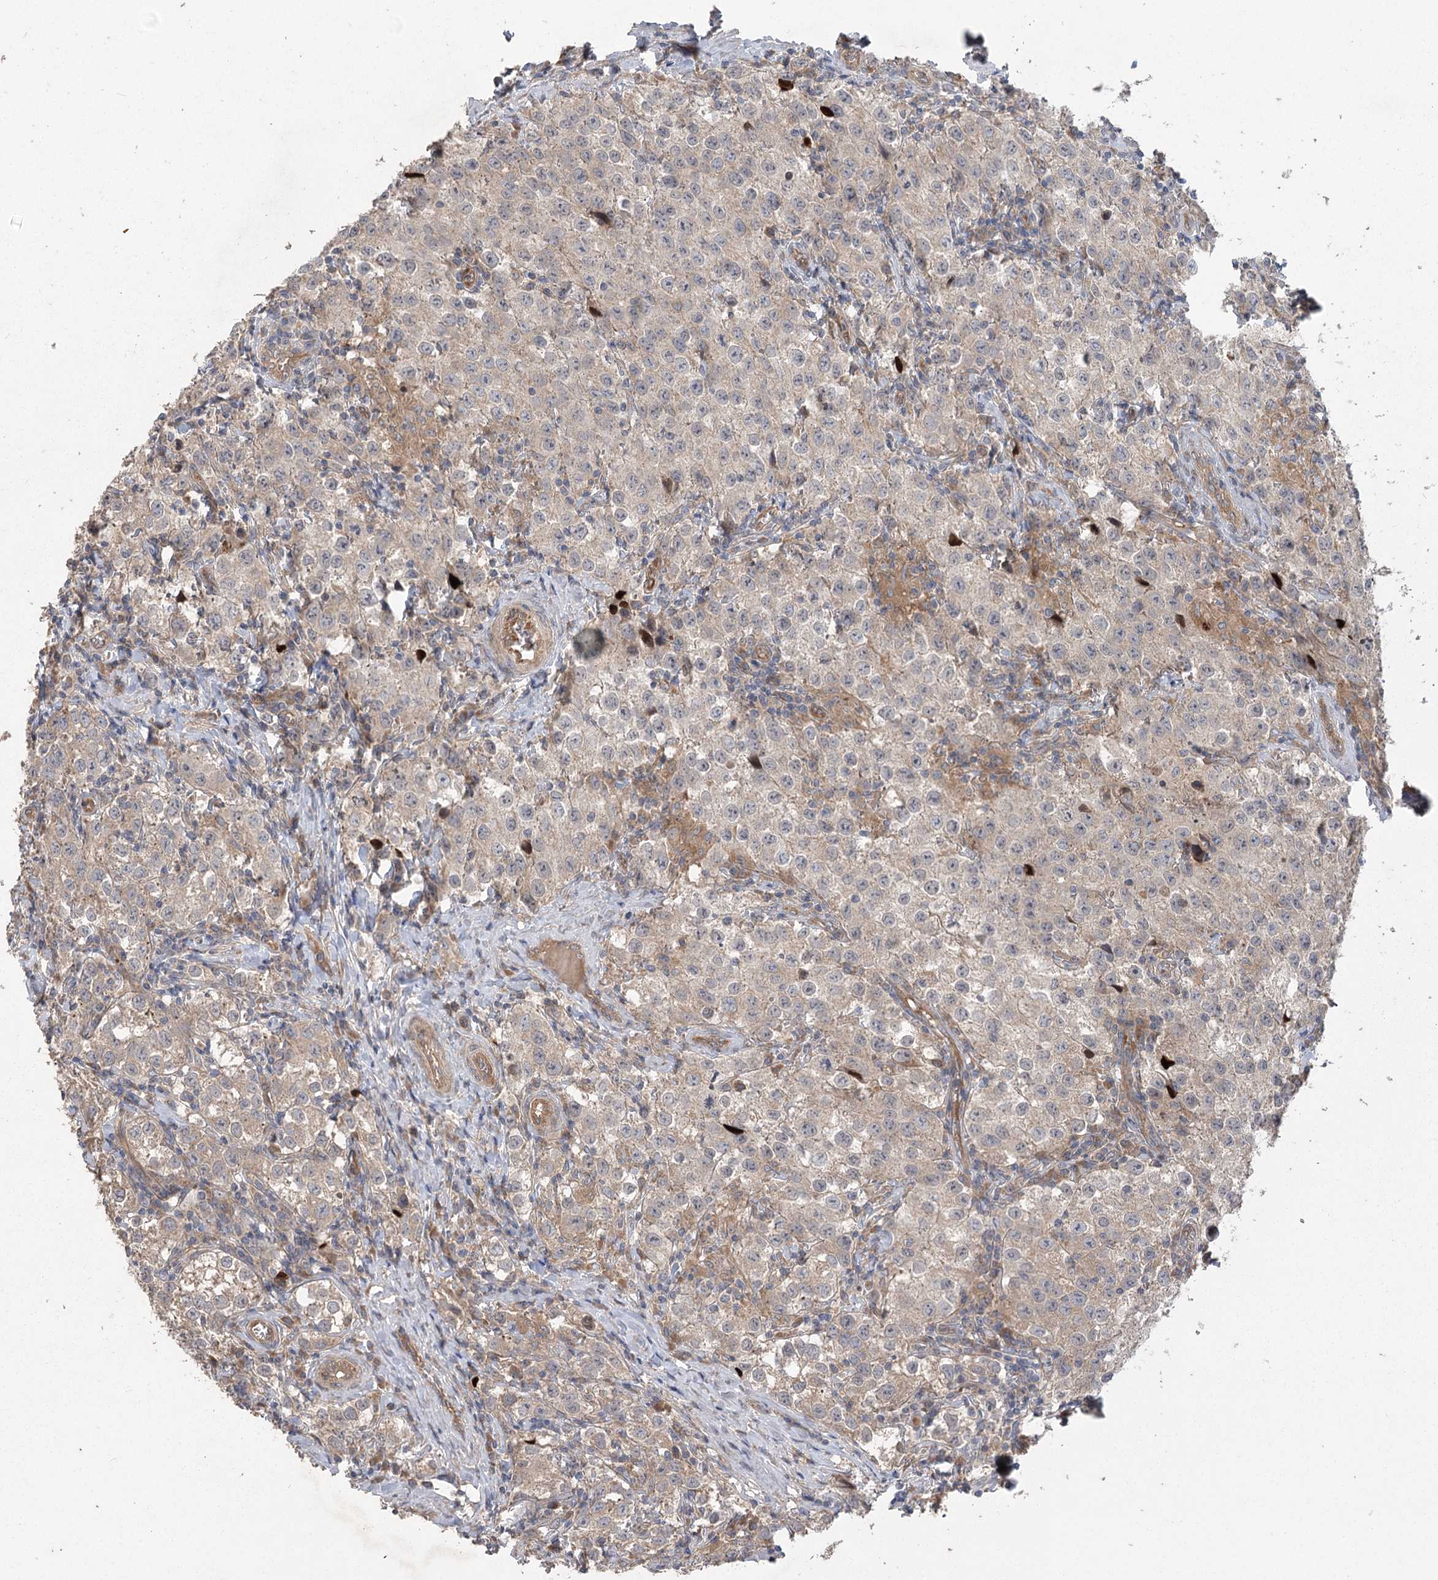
{"staining": {"intensity": "weak", "quantity": "<25%", "location": "cytoplasmic/membranous"}, "tissue": "testis cancer", "cell_type": "Tumor cells", "image_type": "cancer", "snomed": [{"axis": "morphology", "description": "Seminoma, NOS"}, {"axis": "morphology", "description": "Carcinoma, Embryonal, NOS"}, {"axis": "topography", "description": "Testis"}], "caption": "The histopathology image exhibits no staining of tumor cells in testis cancer (seminoma).", "gene": "RIN2", "patient": {"sex": "male", "age": 43}}